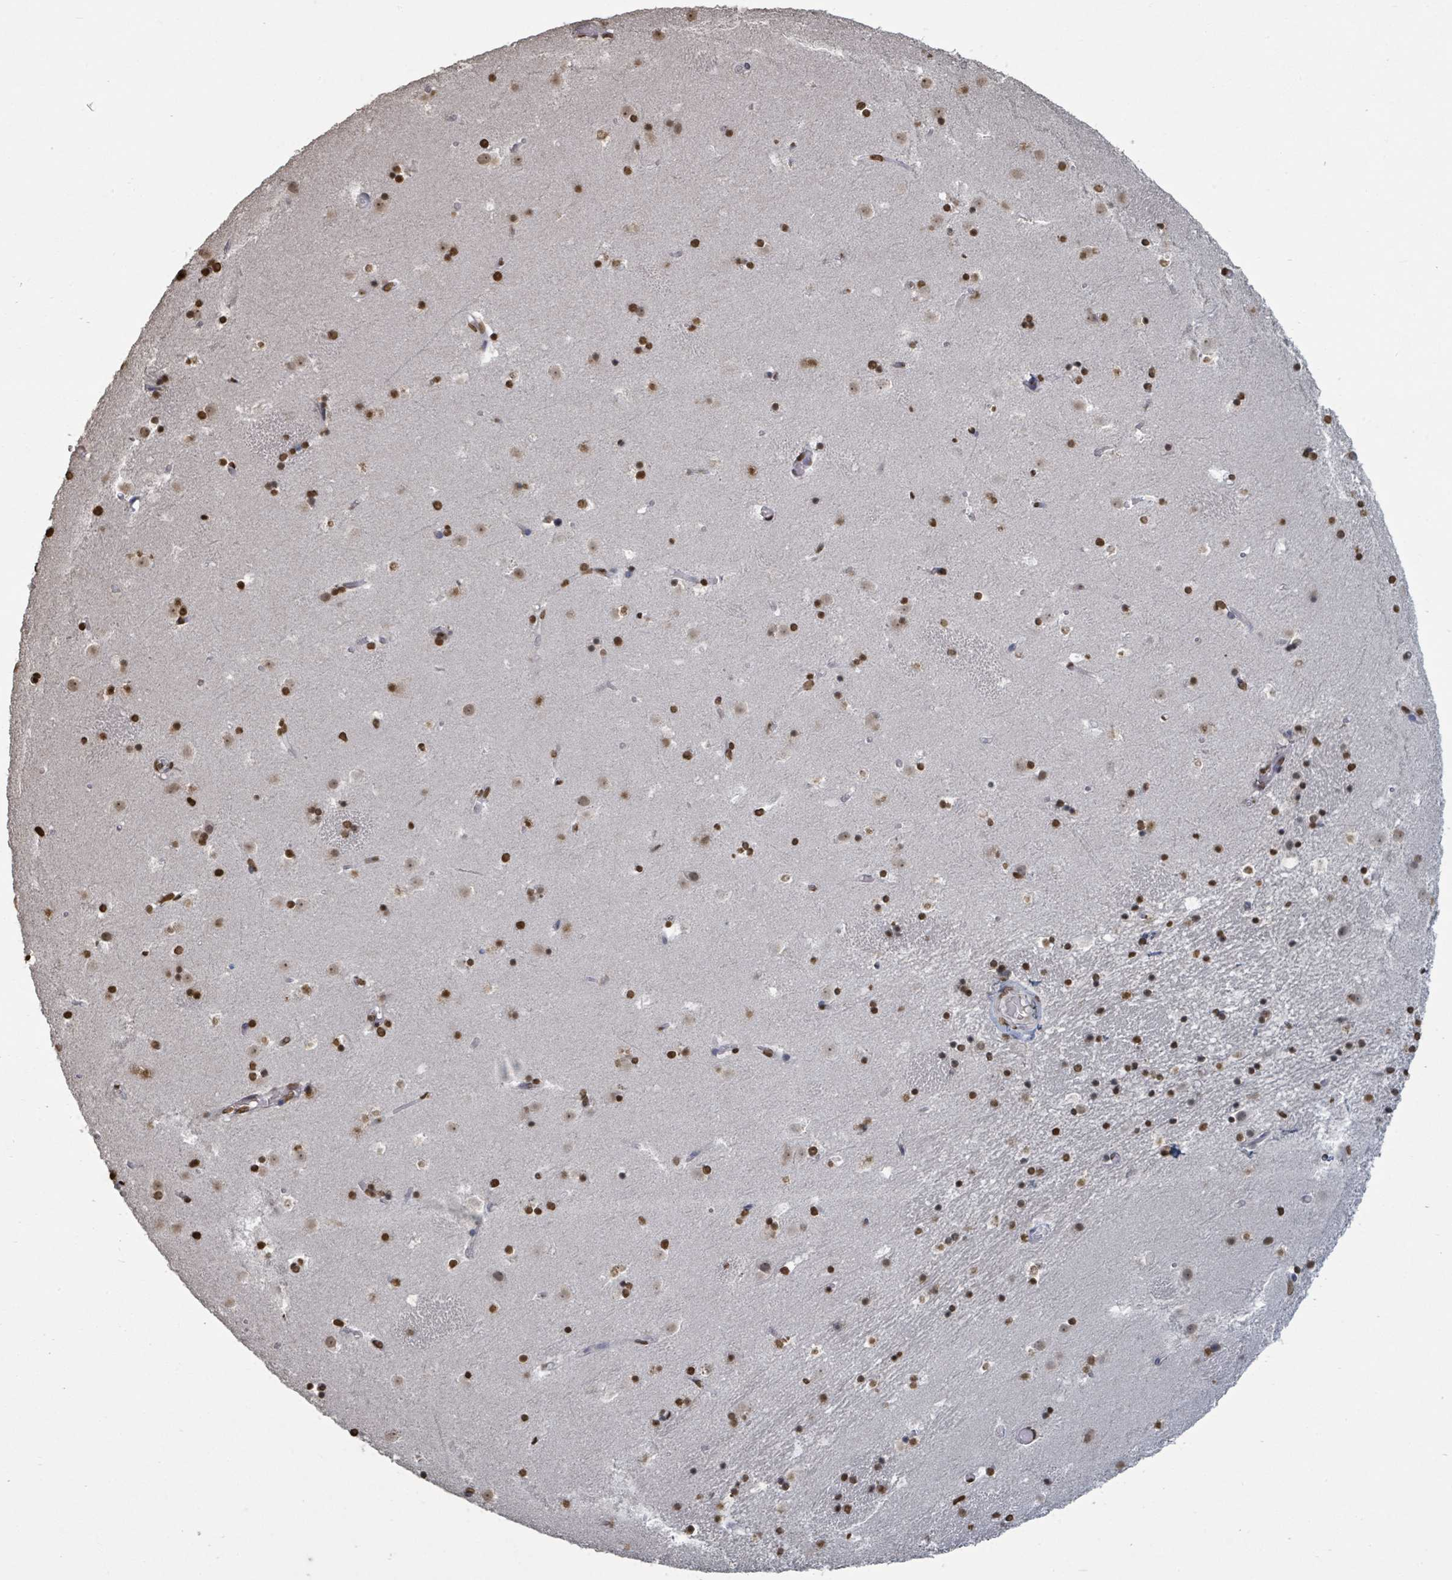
{"staining": {"intensity": "strong", "quantity": ">75%", "location": "nuclear"}, "tissue": "caudate", "cell_type": "Glial cells", "image_type": "normal", "snomed": [{"axis": "morphology", "description": "Normal tissue, NOS"}, {"axis": "topography", "description": "Lateral ventricle wall"}], "caption": "DAB immunohistochemical staining of unremarkable caudate exhibits strong nuclear protein expression in about >75% of glial cells.", "gene": "MRPS12", "patient": {"sex": "male", "age": 25}}